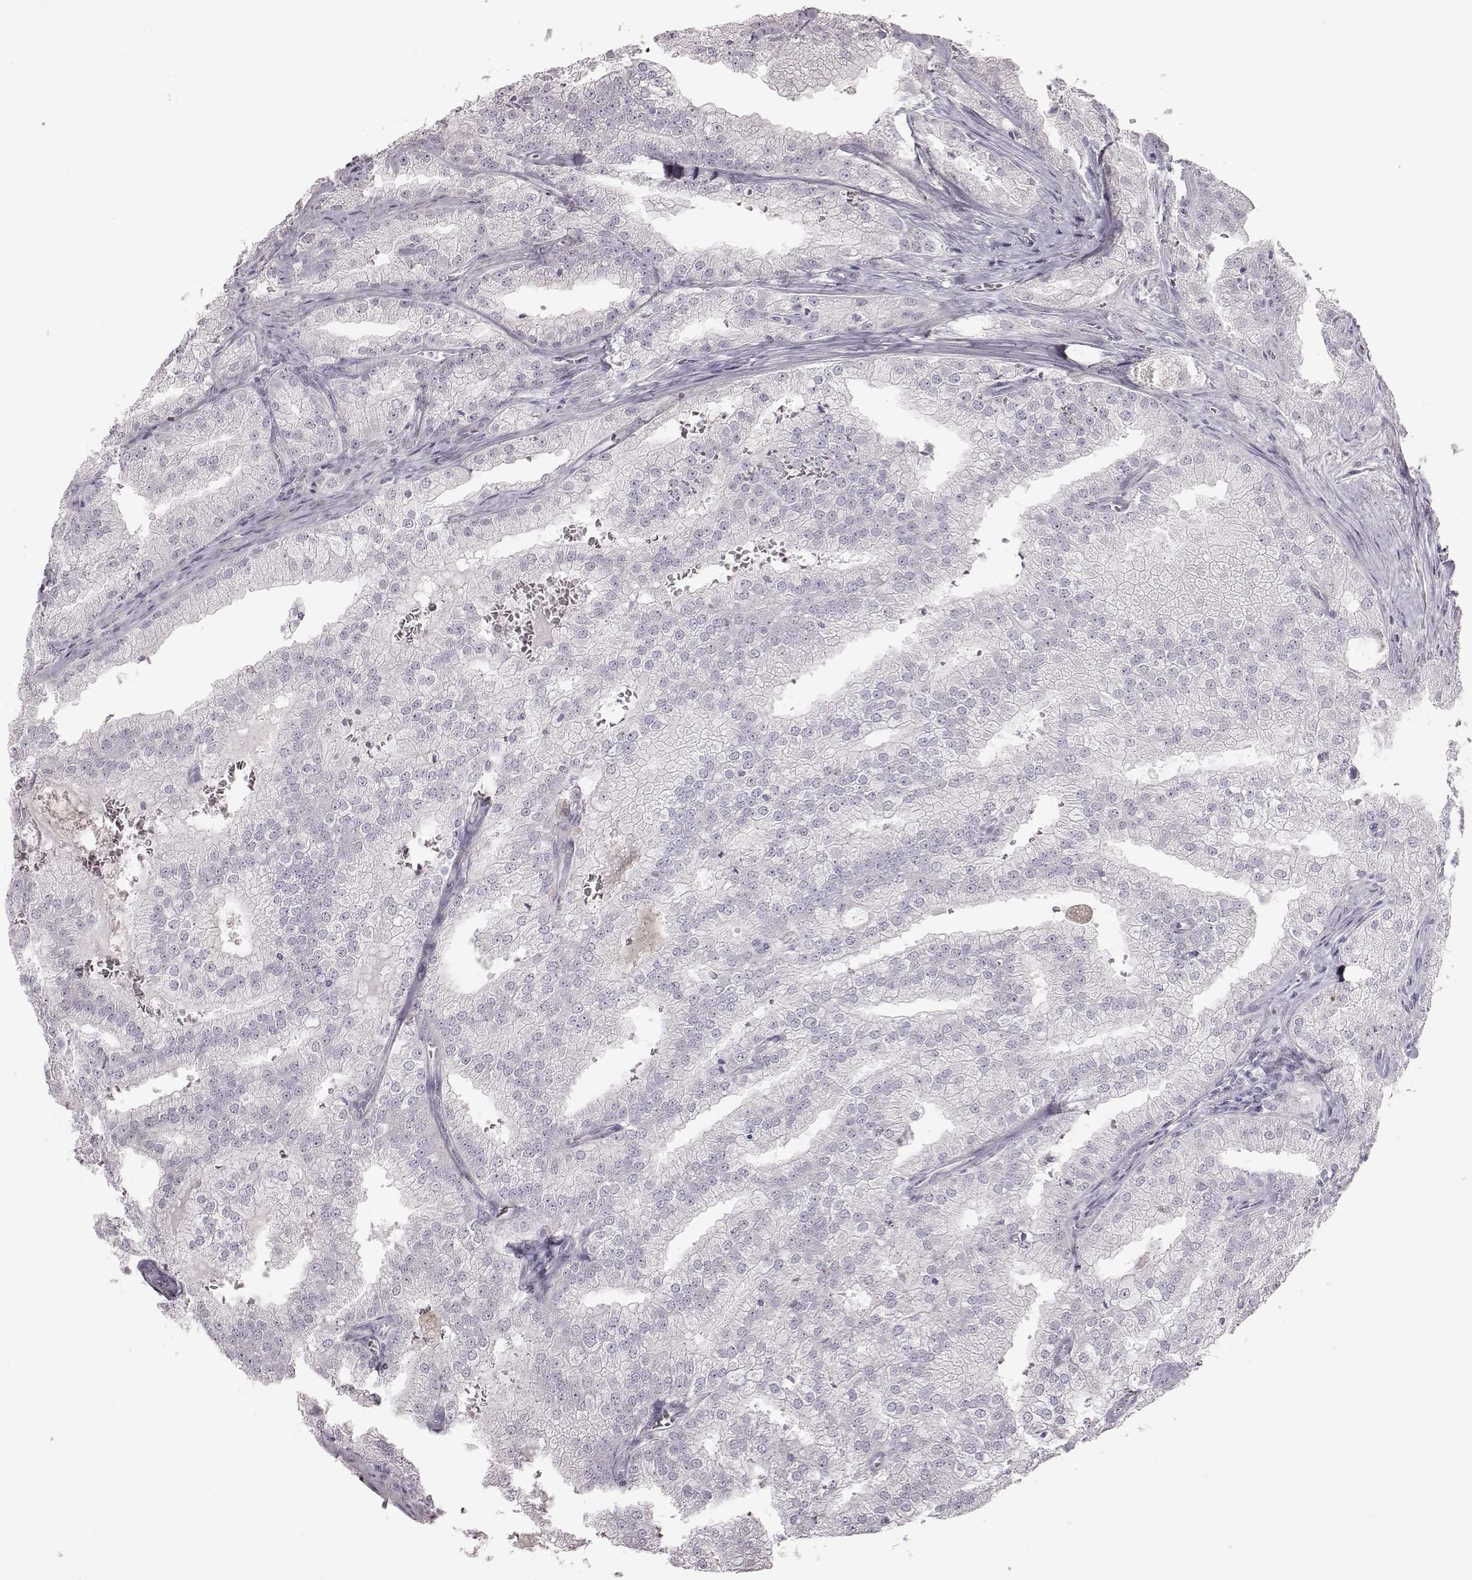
{"staining": {"intensity": "negative", "quantity": "none", "location": "none"}, "tissue": "prostate cancer", "cell_type": "Tumor cells", "image_type": "cancer", "snomed": [{"axis": "morphology", "description": "Adenocarcinoma, NOS"}, {"axis": "topography", "description": "Prostate"}], "caption": "This is an IHC micrograph of prostate cancer. There is no staining in tumor cells.", "gene": "ZNF433", "patient": {"sex": "male", "age": 70}}